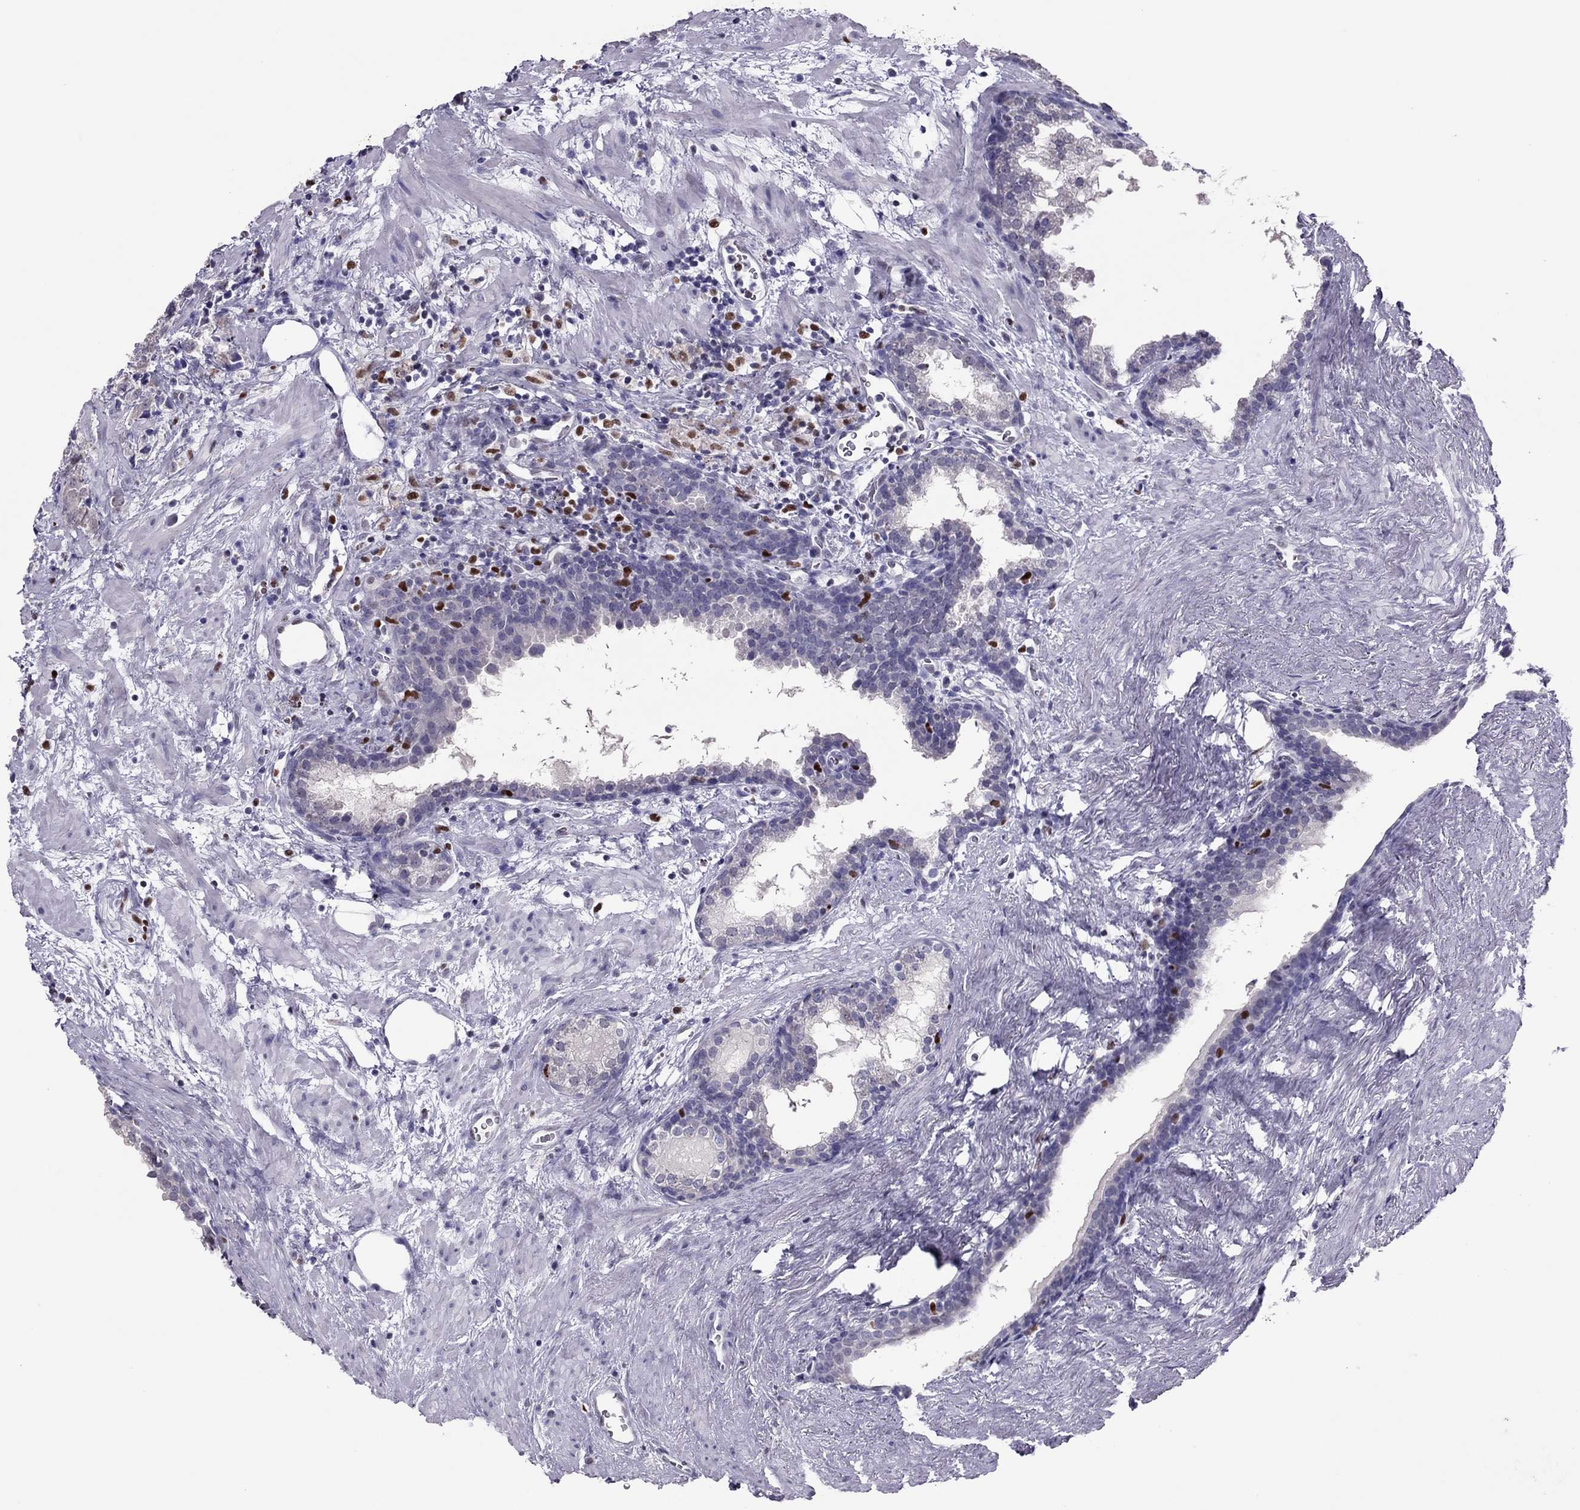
{"staining": {"intensity": "negative", "quantity": "none", "location": "none"}, "tissue": "prostate cancer", "cell_type": "Tumor cells", "image_type": "cancer", "snomed": [{"axis": "morphology", "description": "Adenocarcinoma, NOS"}, {"axis": "topography", "description": "Prostate and seminal vesicle, NOS"}], "caption": "Tumor cells show no significant protein staining in adenocarcinoma (prostate). Nuclei are stained in blue.", "gene": "SPINT3", "patient": {"sex": "male", "age": 63}}